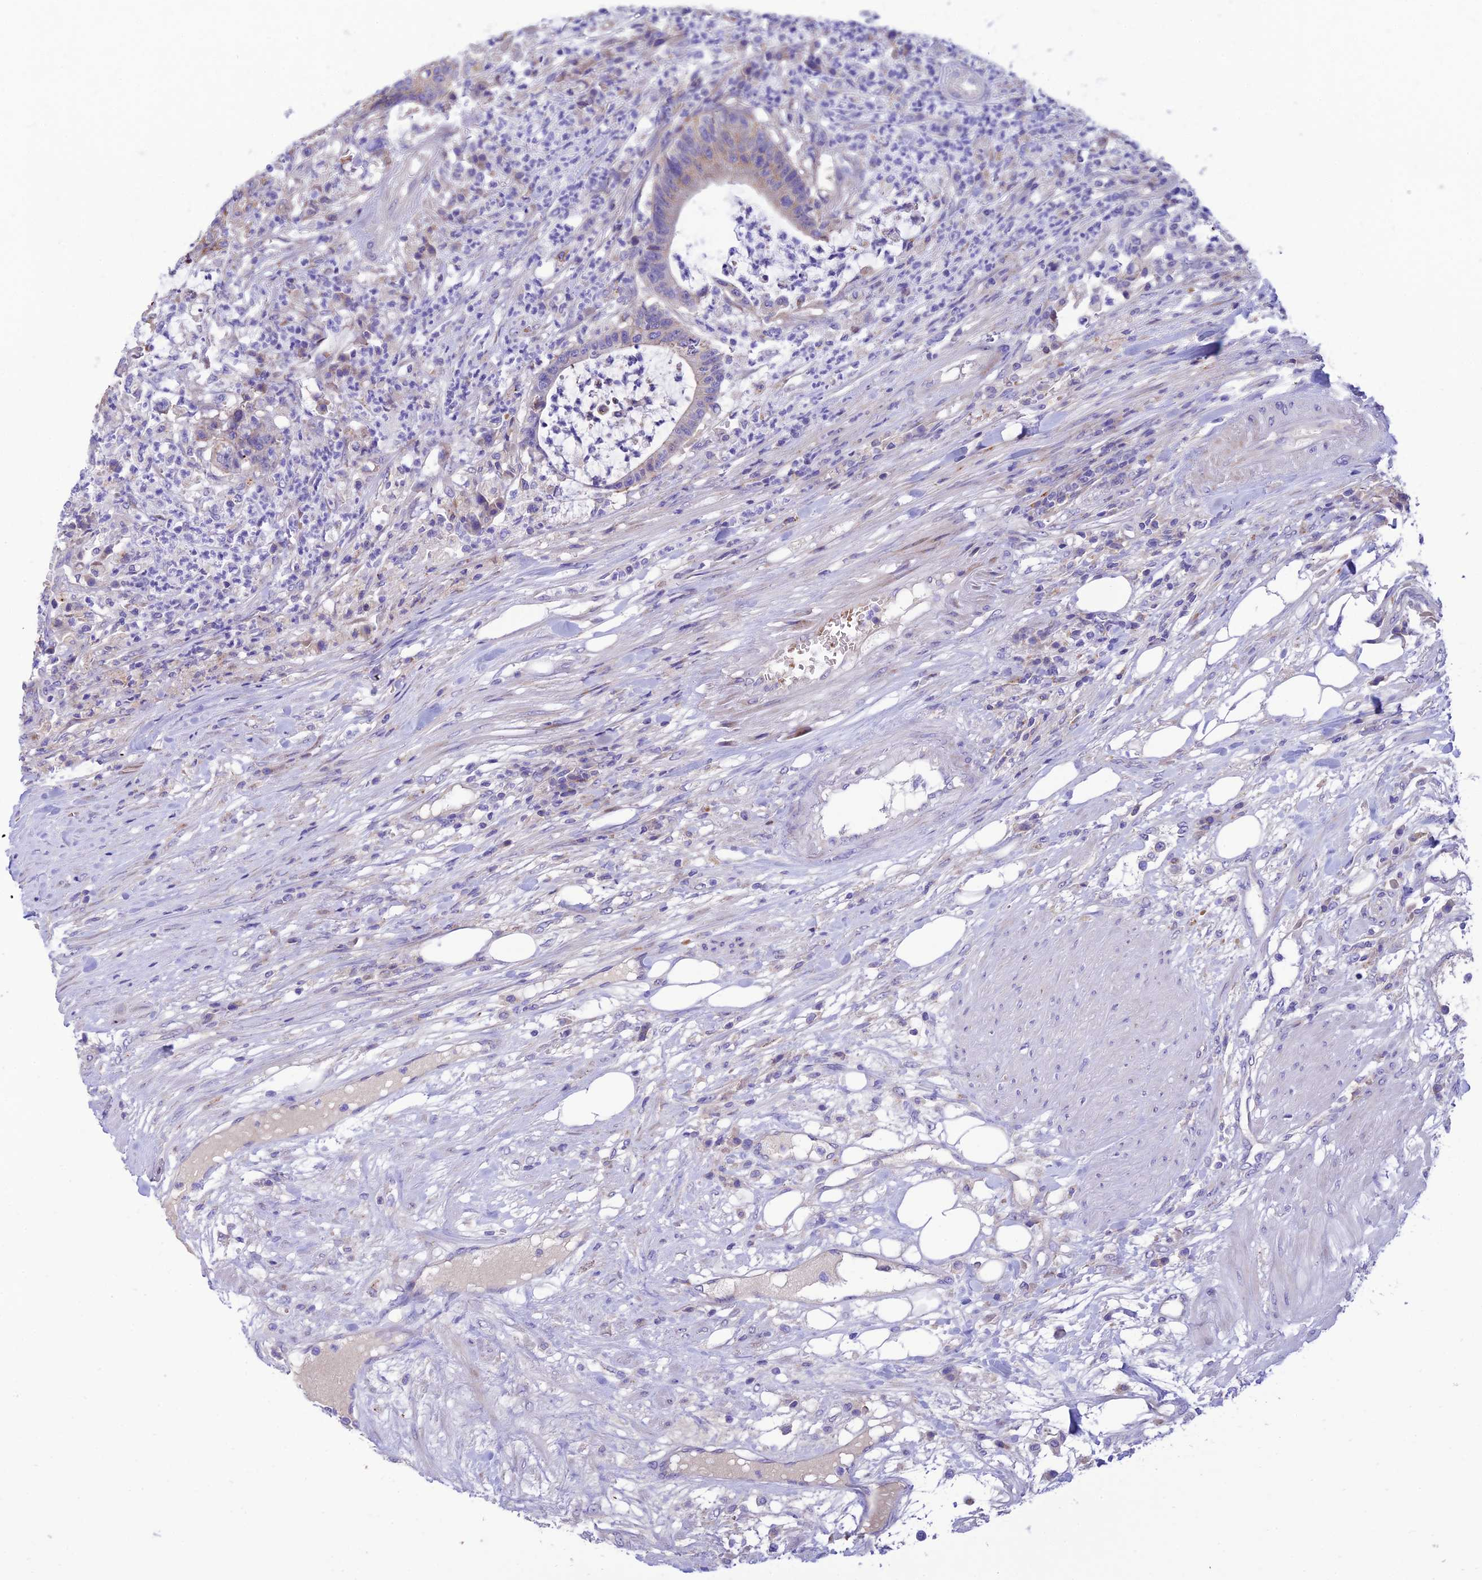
{"staining": {"intensity": "weak", "quantity": "25%-75%", "location": "cytoplasmic/membranous"}, "tissue": "colorectal cancer", "cell_type": "Tumor cells", "image_type": "cancer", "snomed": [{"axis": "morphology", "description": "Adenocarcinoma, NOS"}, {"axis": "topography", "description": "Colon"}], "caption": "A photomicrograph of colorectal cancer stained for a protein exhibits weak cytoplasmic/membranous brown staining in tumor cells.", "gene": "CCDC157", "patient": {"sex": "female", "age": 84}}